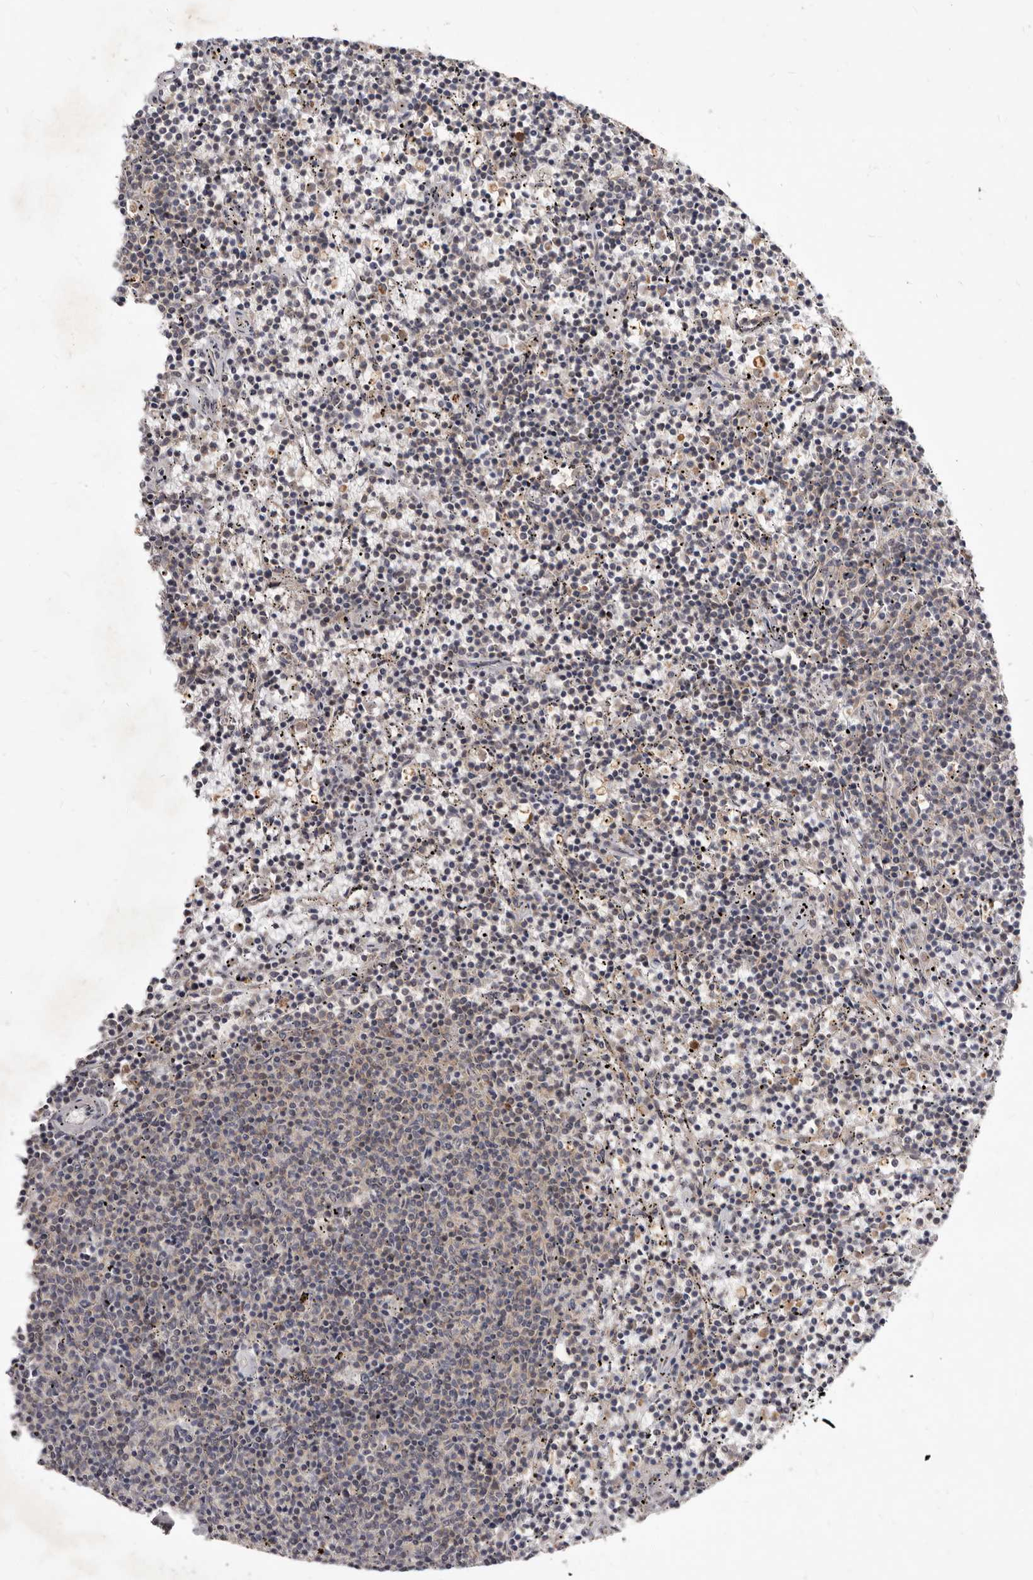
{"staining": {"intensity": "negative", "quantity": "none", "location": "none"}, "tissue": "lymphoma", "cell_type": "Tumor cells", "image_type": "cancer", "snomed": [{"axis": "morphology", "description": "Malignant lymphoma, non-Hodgkin's type, Low grade"}, {"axis": "topography", "description": "Spleen"}], "caption": "This photomicrograph is of lymphoma stained with immunohistochemistry to label a protein in brown with the nuclei are counter-stained blue. There is no staining in tumor cells.", "gene": "ACLY", "patient": {"sex": "female", "age": 50}}